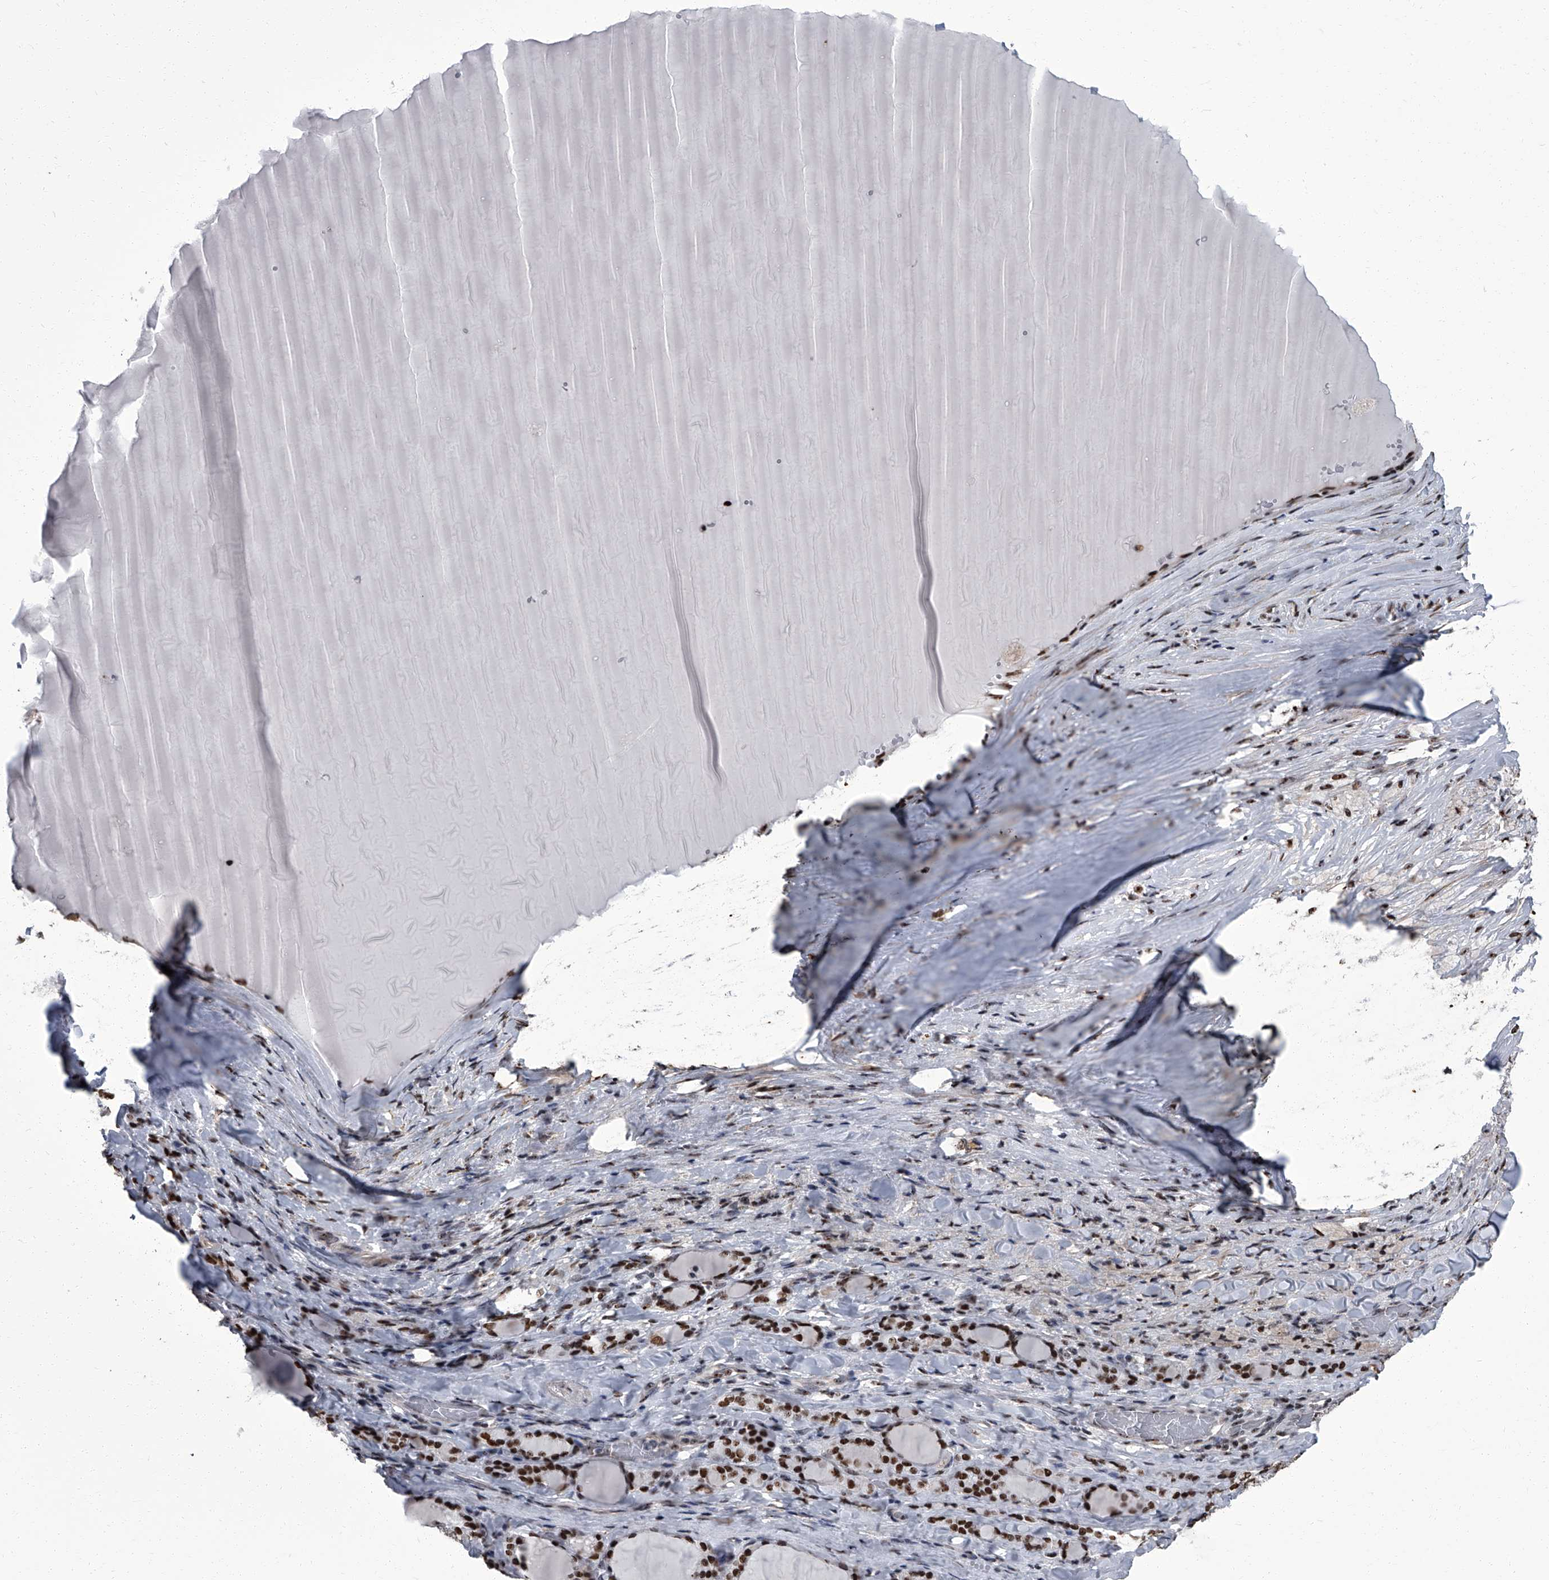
{"staining": {"intensity": "strong", "quantity": ">75%", "location": "nuclear"}, "tissue": "thyroid gland", "cell_type": "Glandular cells", "image_type": "normal", "snomed": [{"axis": "morphology", "description": "Normal tissue, NOS"}, {"axis": "topography", "description": "Thyroid gland"}], "caption": "Immunohistochemical staining of normal thyroid gland exhibits high levels of strong nuclear positivity in approximately >75% of glandular cells. The staining was performed using DAB (3,3'-diaminobenzidine) to visualize the protein expression in brown, while the nuclei were stained in blue with hematoxylin (Magnification: 20x).", "gene": "ZNF518B", "patient": {"sex": "female", "age": 22}}